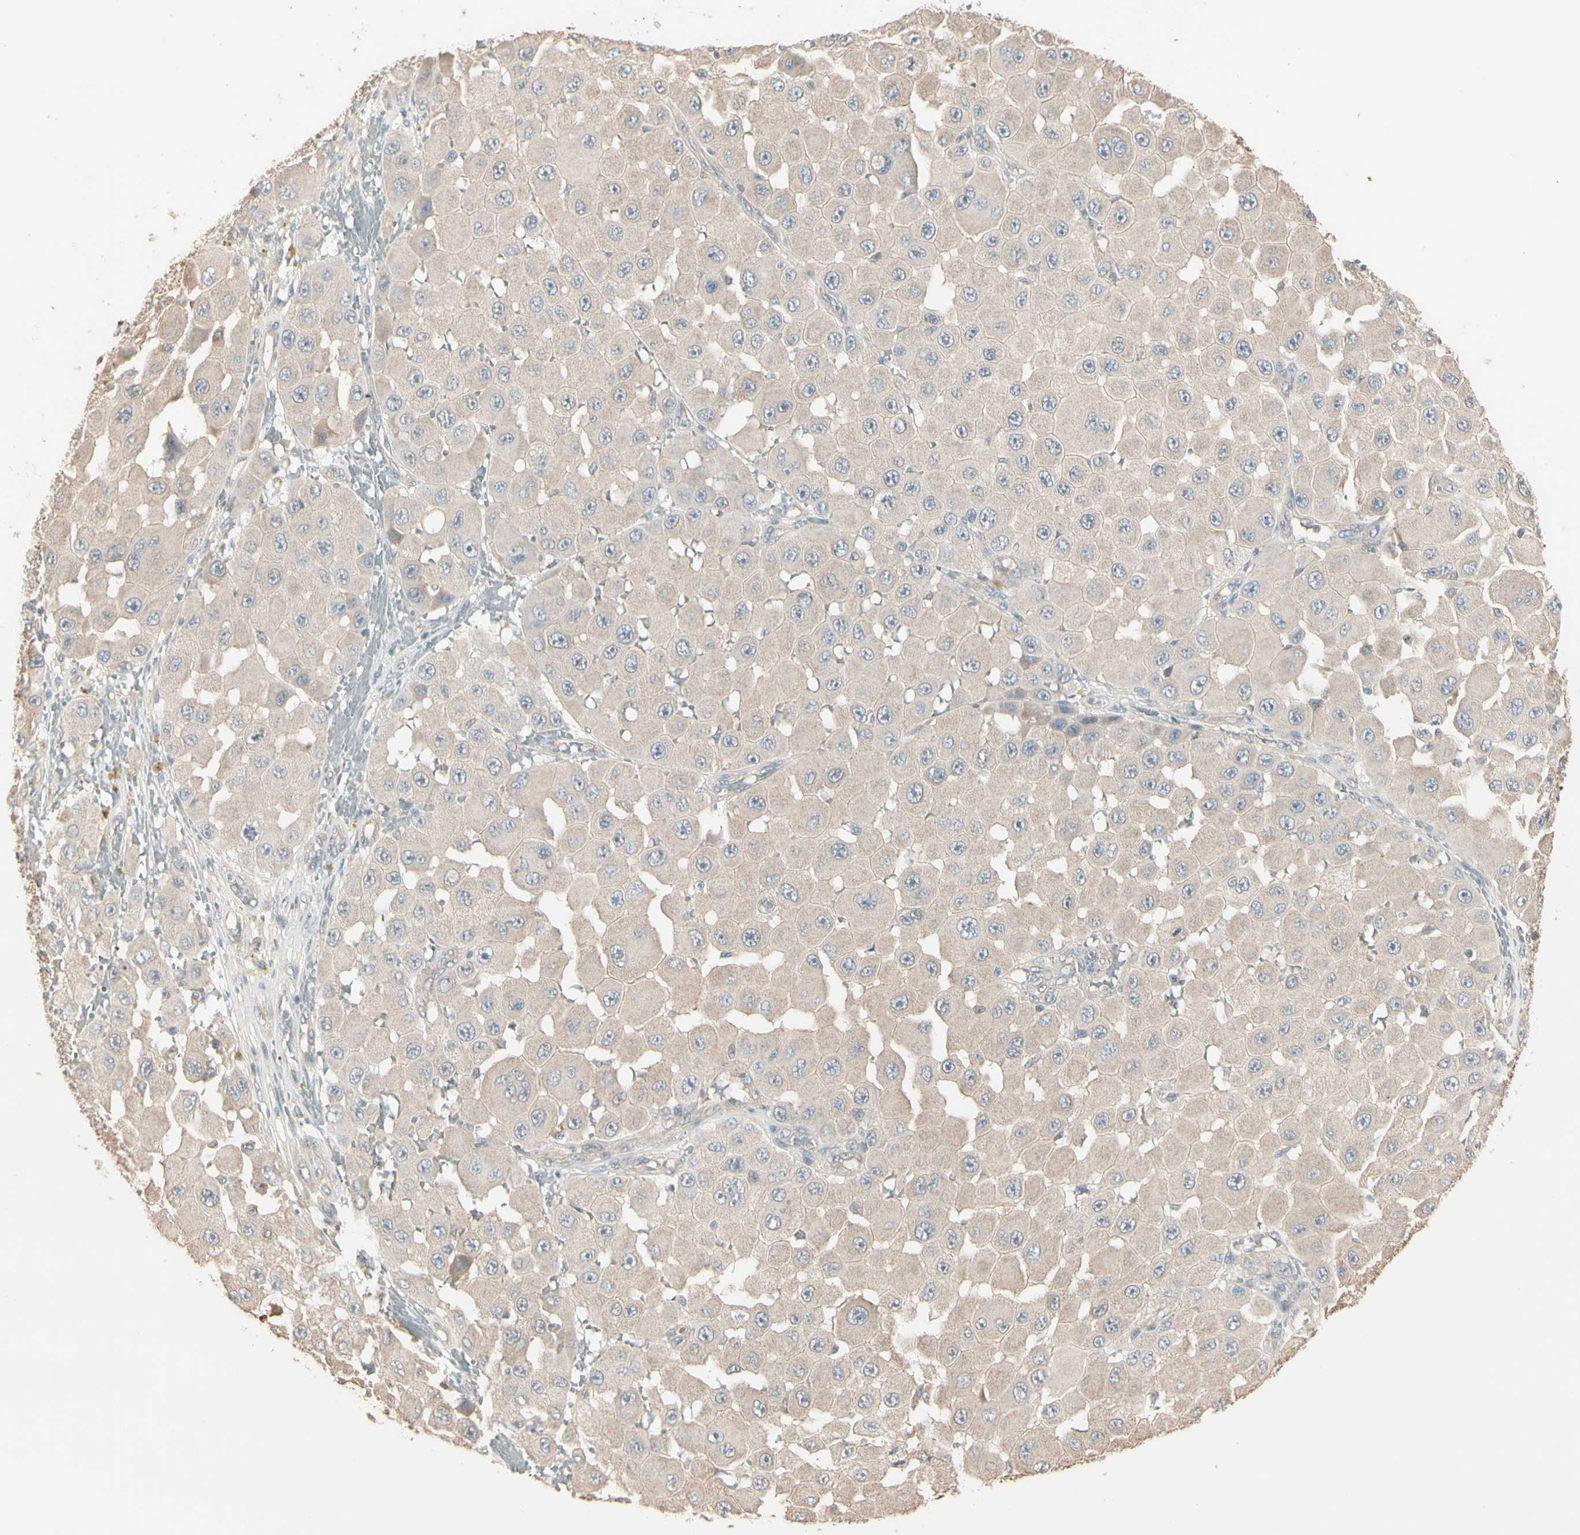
{"staining": {"intensity": "negative", "quantity": "none", "location": "none"}, "tissue": "melanoma", "cell_type": "Tumor cells", "image_type": "cancer", "snomed": [{"axis": "morphology", "description": "Malignant melanoma, NOS"}, {"axis": "topography", "description": "Skin"}], "caption": "Immunohistochemical staining of melanoma exhibits no significant expression in tumor cells.", "gene": "GALNT3", "patient": {"sex": "female", "age": 81}}